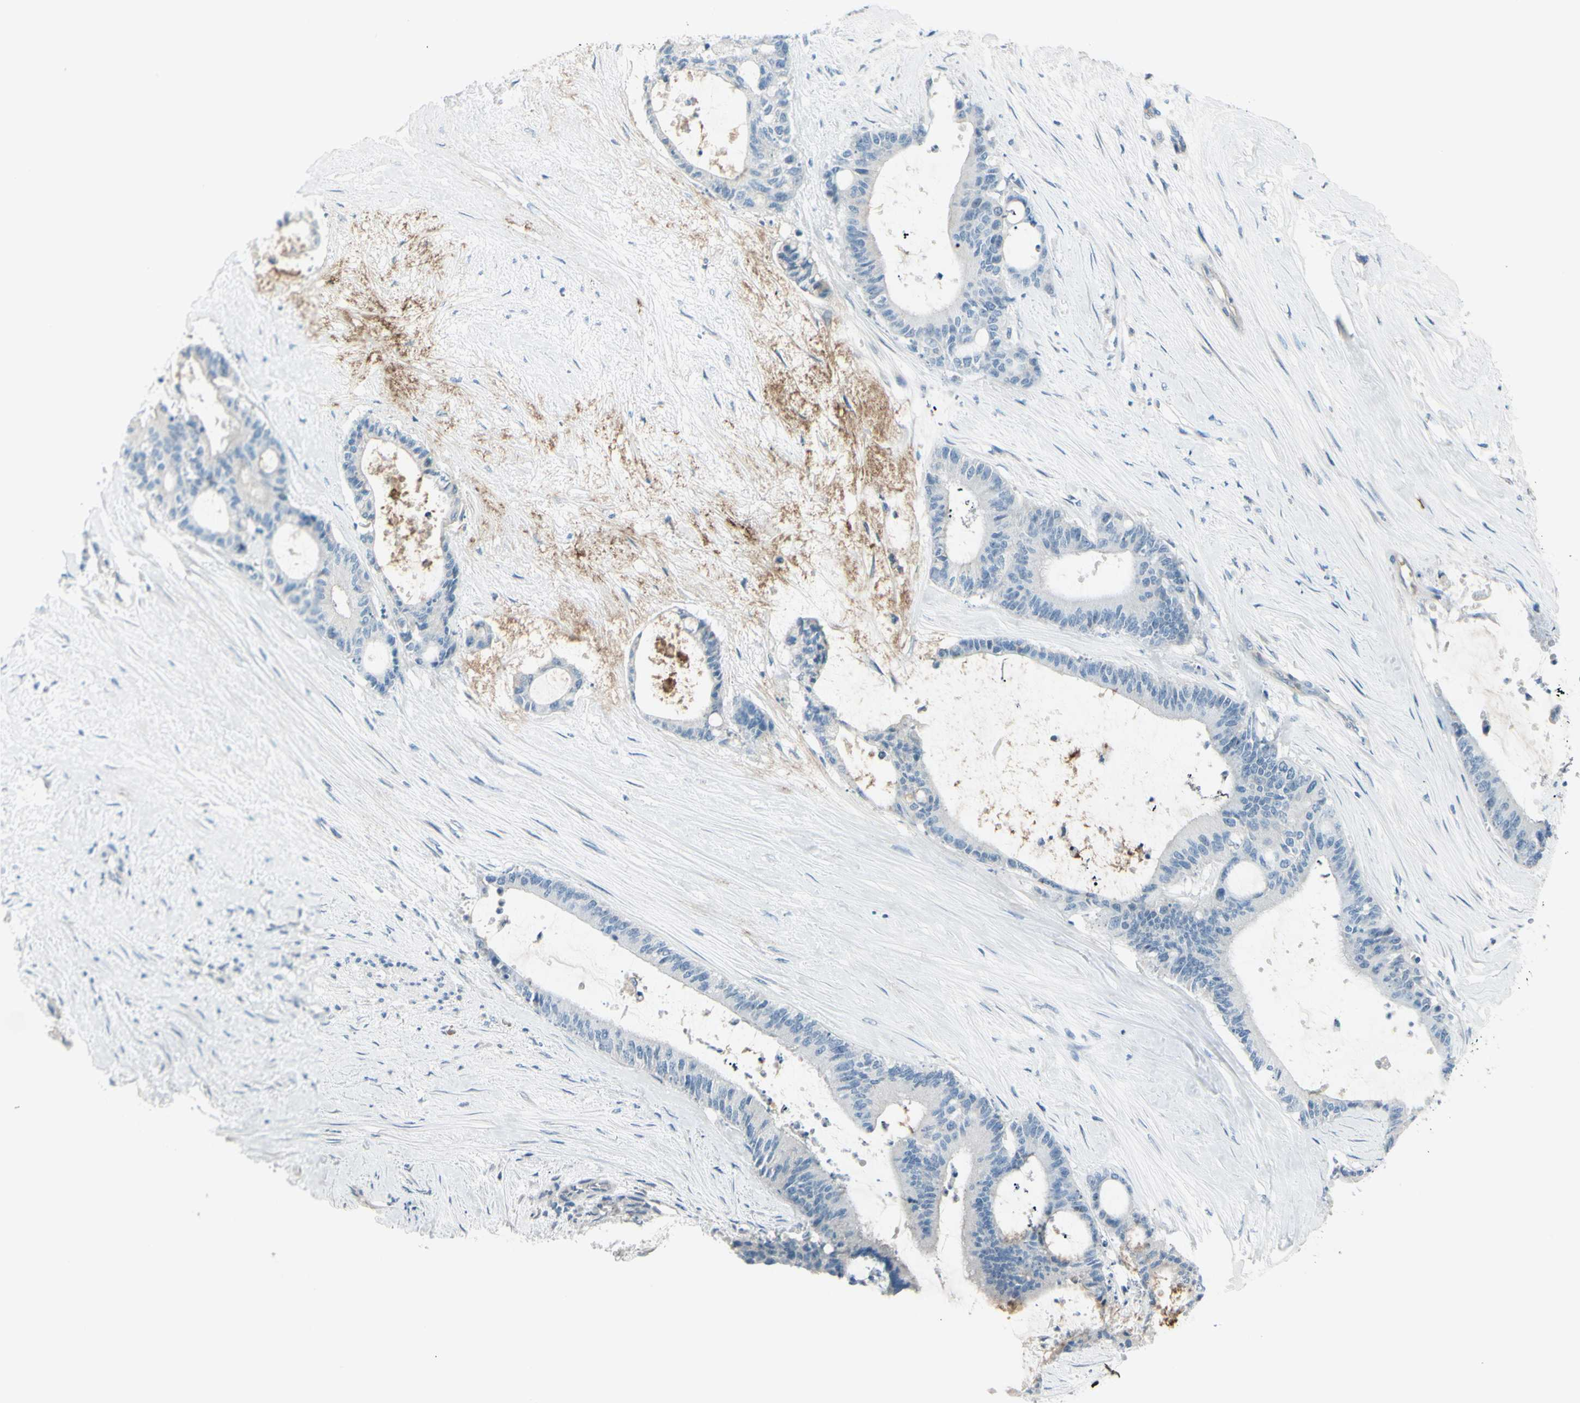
{"staining": {"intensity": "negative", "quantity": "none", "location": "none"}, "tissue": "liver cancer", "cell_type": "Tumor cells", "image_type": "cancer", "snomed": [{"axis": "morphology", "description": "Cholangiocarcinoma"}, {"axis": "topography", "description": "Liver"}], "caption": "A micrograph of human cholangiocarcinoma (liver) is negative for staining in tumor cells. (DAB (3,3'-diaminobenzidine) immunohistochemistry (IHC) with hematoxylin counter stain).", "gene": "GPR34", "patient": {"sex": "female", "age": 73}}